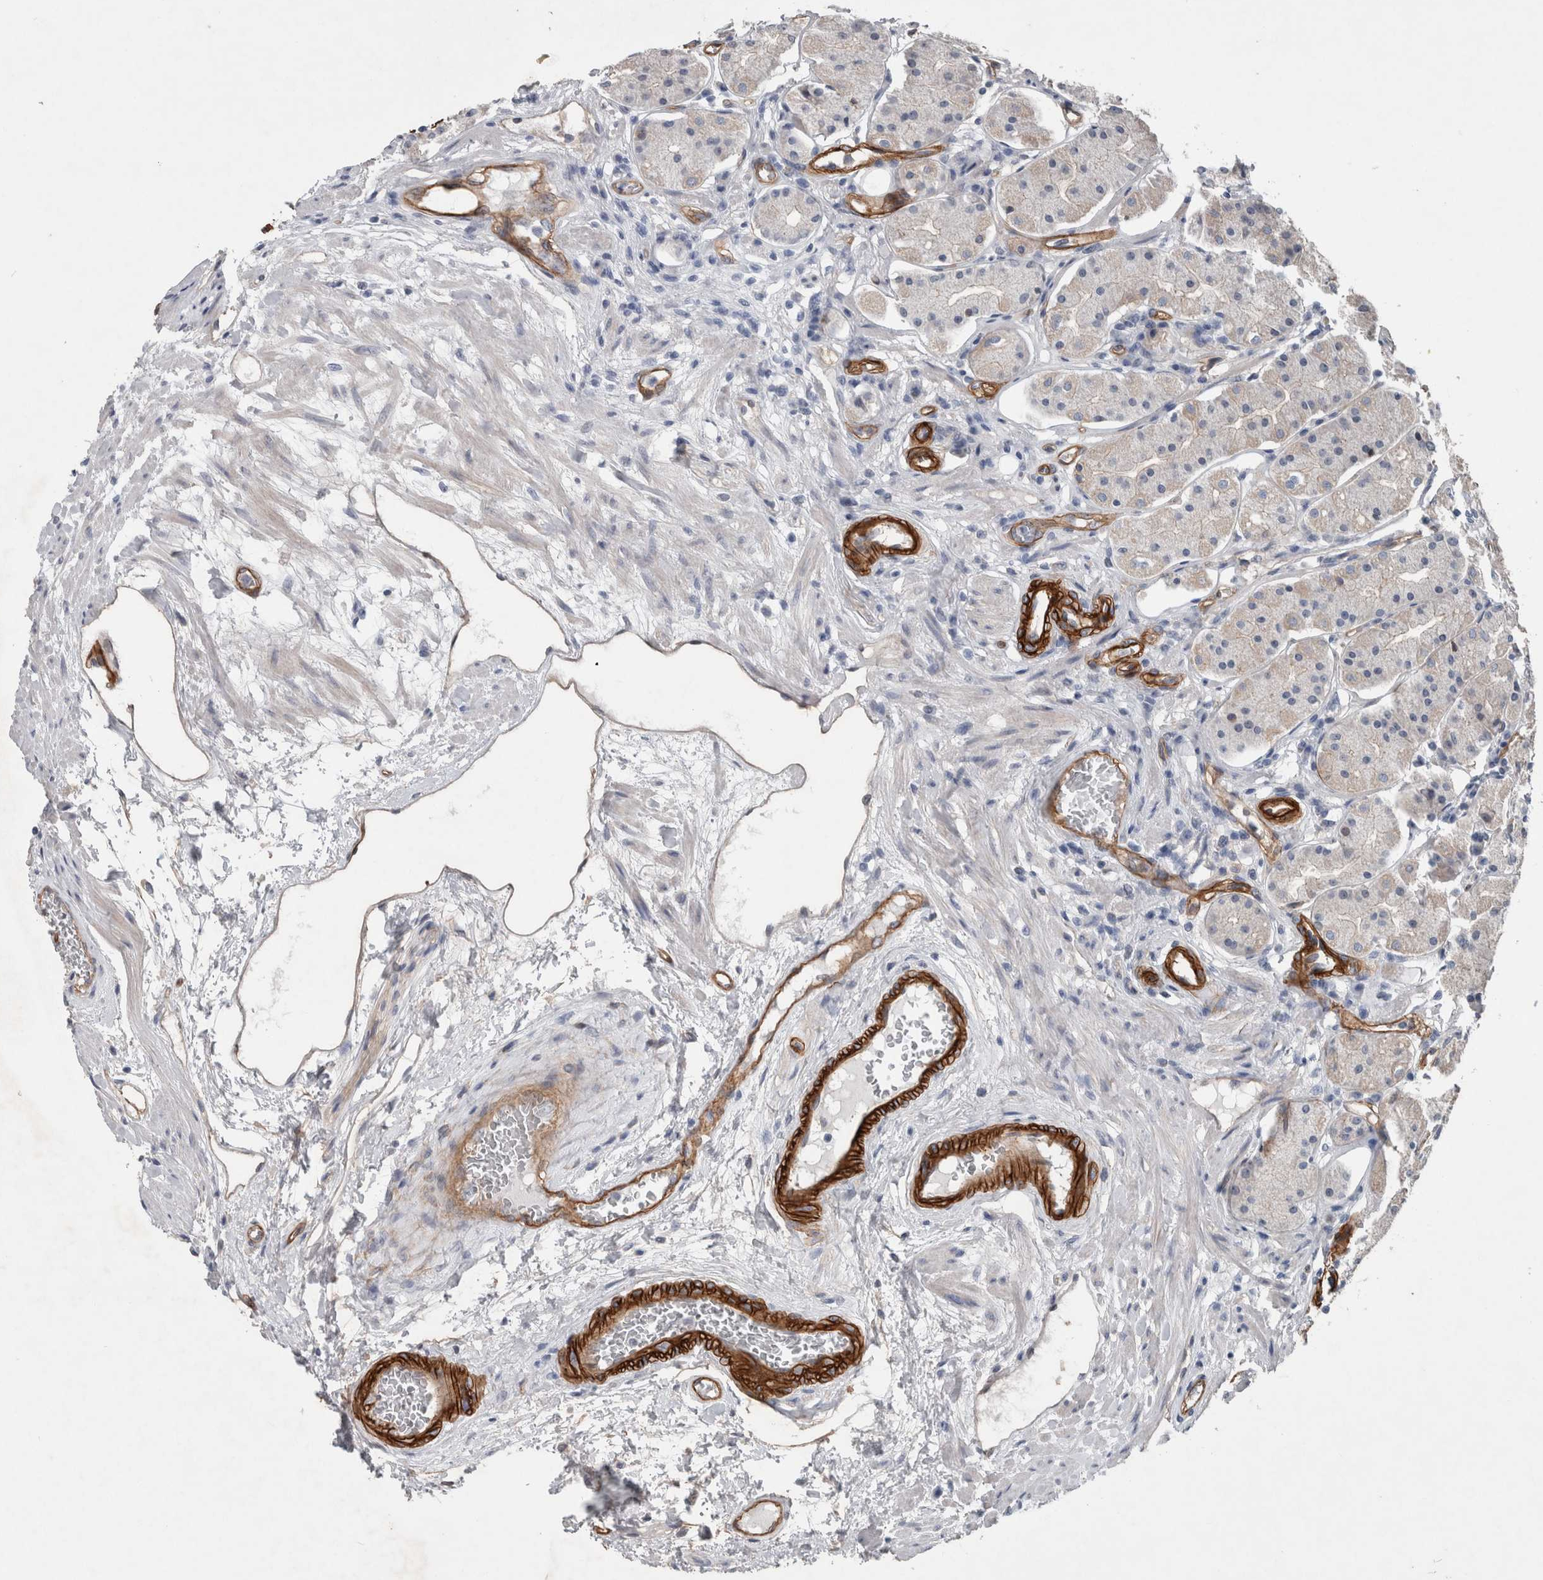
{"staining": {"intensity": "moderate", "quantity": "<25%", "location": "cytoplasmic/membranous"}, "tissue": "stomach", "cell_type": "Glandular cells", "image_type": "normal", "snomed": [{"axis": "morphology", "description": "Normal tissue, NOS"}, {"axis": "topography", "description": "Stomach"}, {"axis": "topography", "description": "Stomach, lower"}], "caption": "Protein staining reveals moderate cytoplasmic/membranous positivity in about <25% of glandular cells in normal stomach. Ihc stains the protein in brown and the nuclei are stained blue.", "gene": "BCAM", "patient": {"sex": "female", "age": 56}}